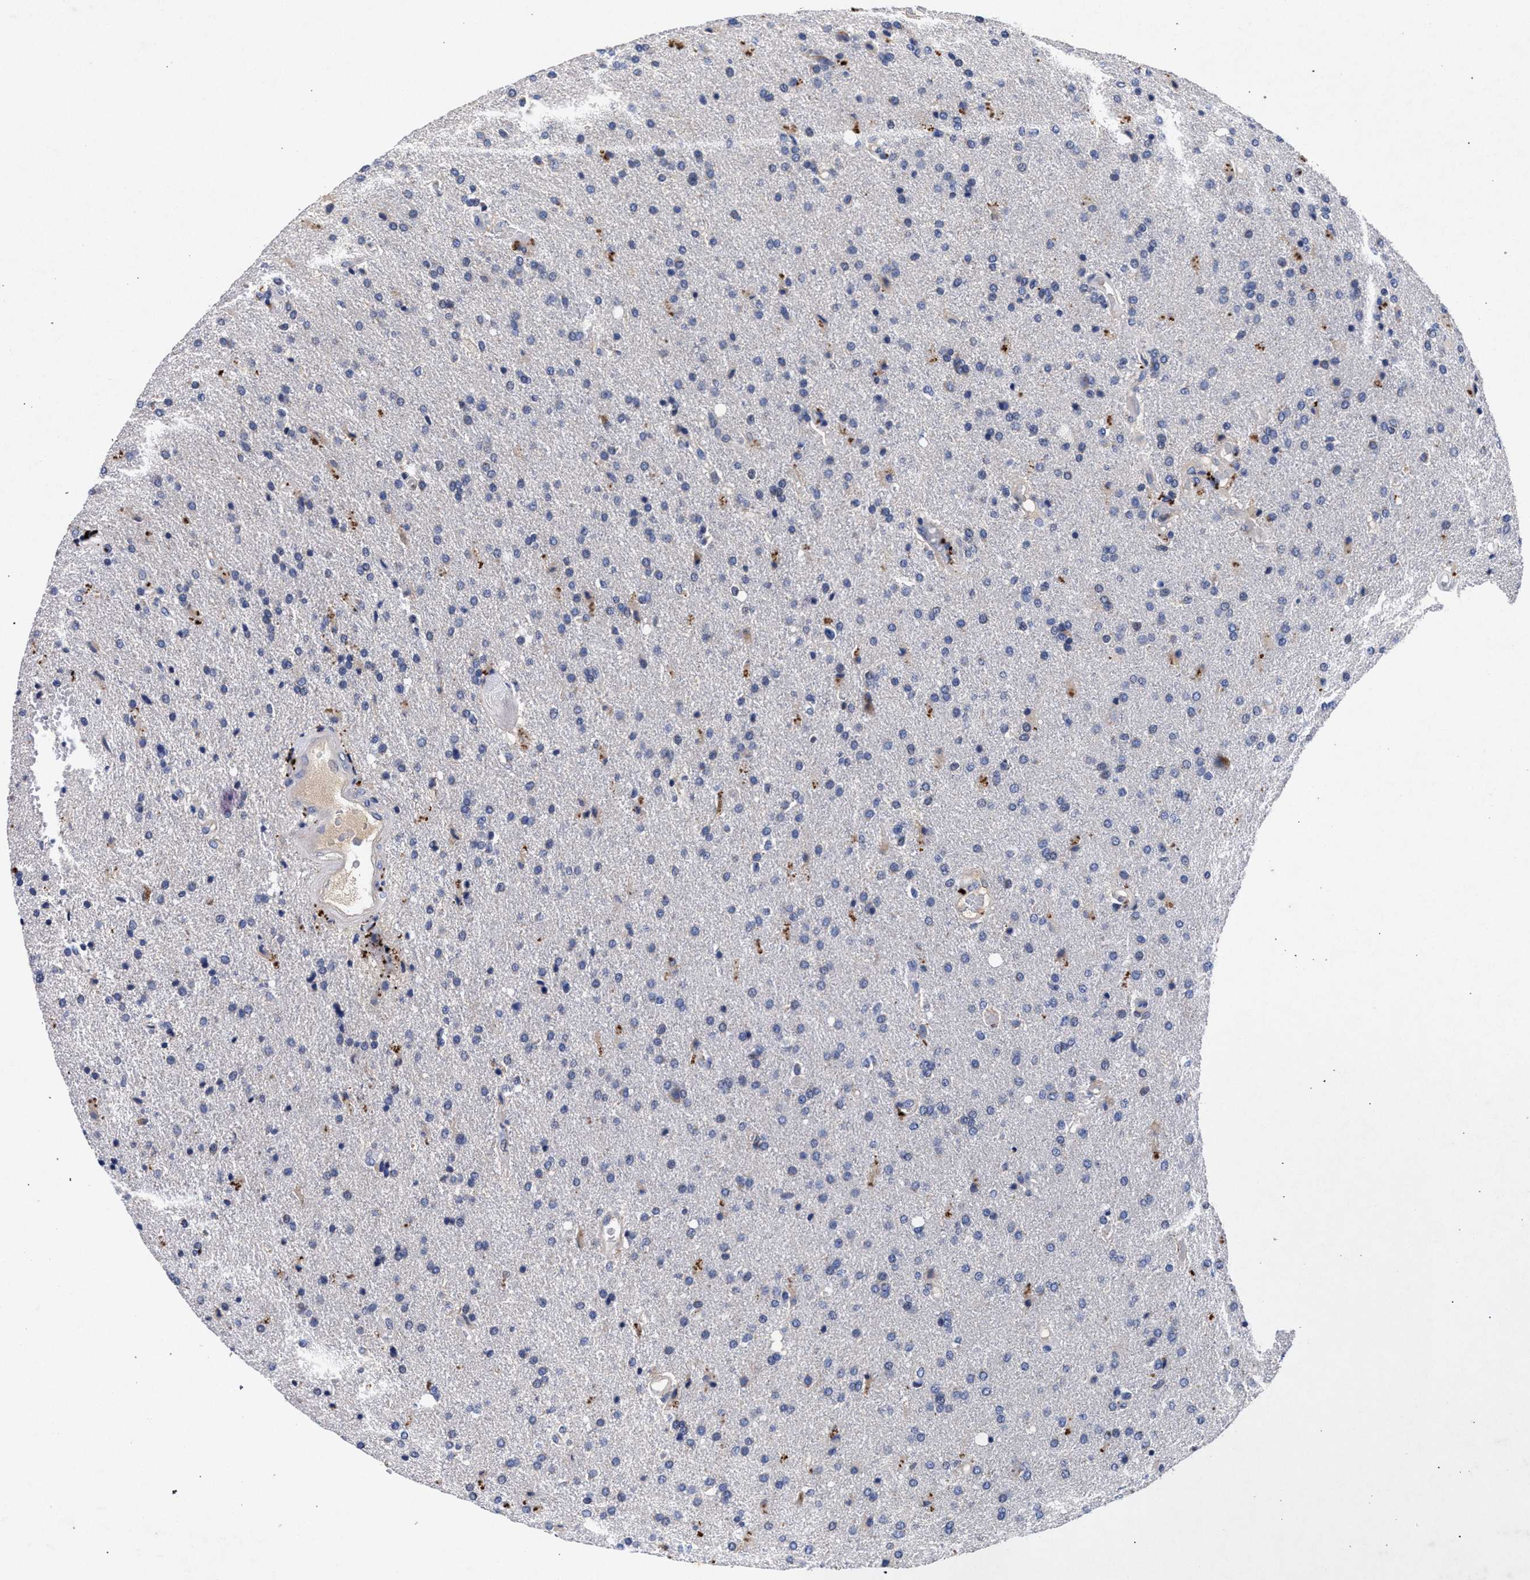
{"staining": {"intensity": "negative", "quantity": "none", "location": "none"}, "tissue": "glioma", "cell_type": "Tumor cells", "image_type": "cancer", "snomed": [{"axis": "morphology", "description": "Glioma, malignant, High grade"}, {"axis": "topography", "description": "Brain"}], "caption": "Micrograph shows no significant protein staining in tumor cells of malignant high-grade glioma.", "gene": "HSD17B14", "patient": {"sex": "male", "age": 72}}